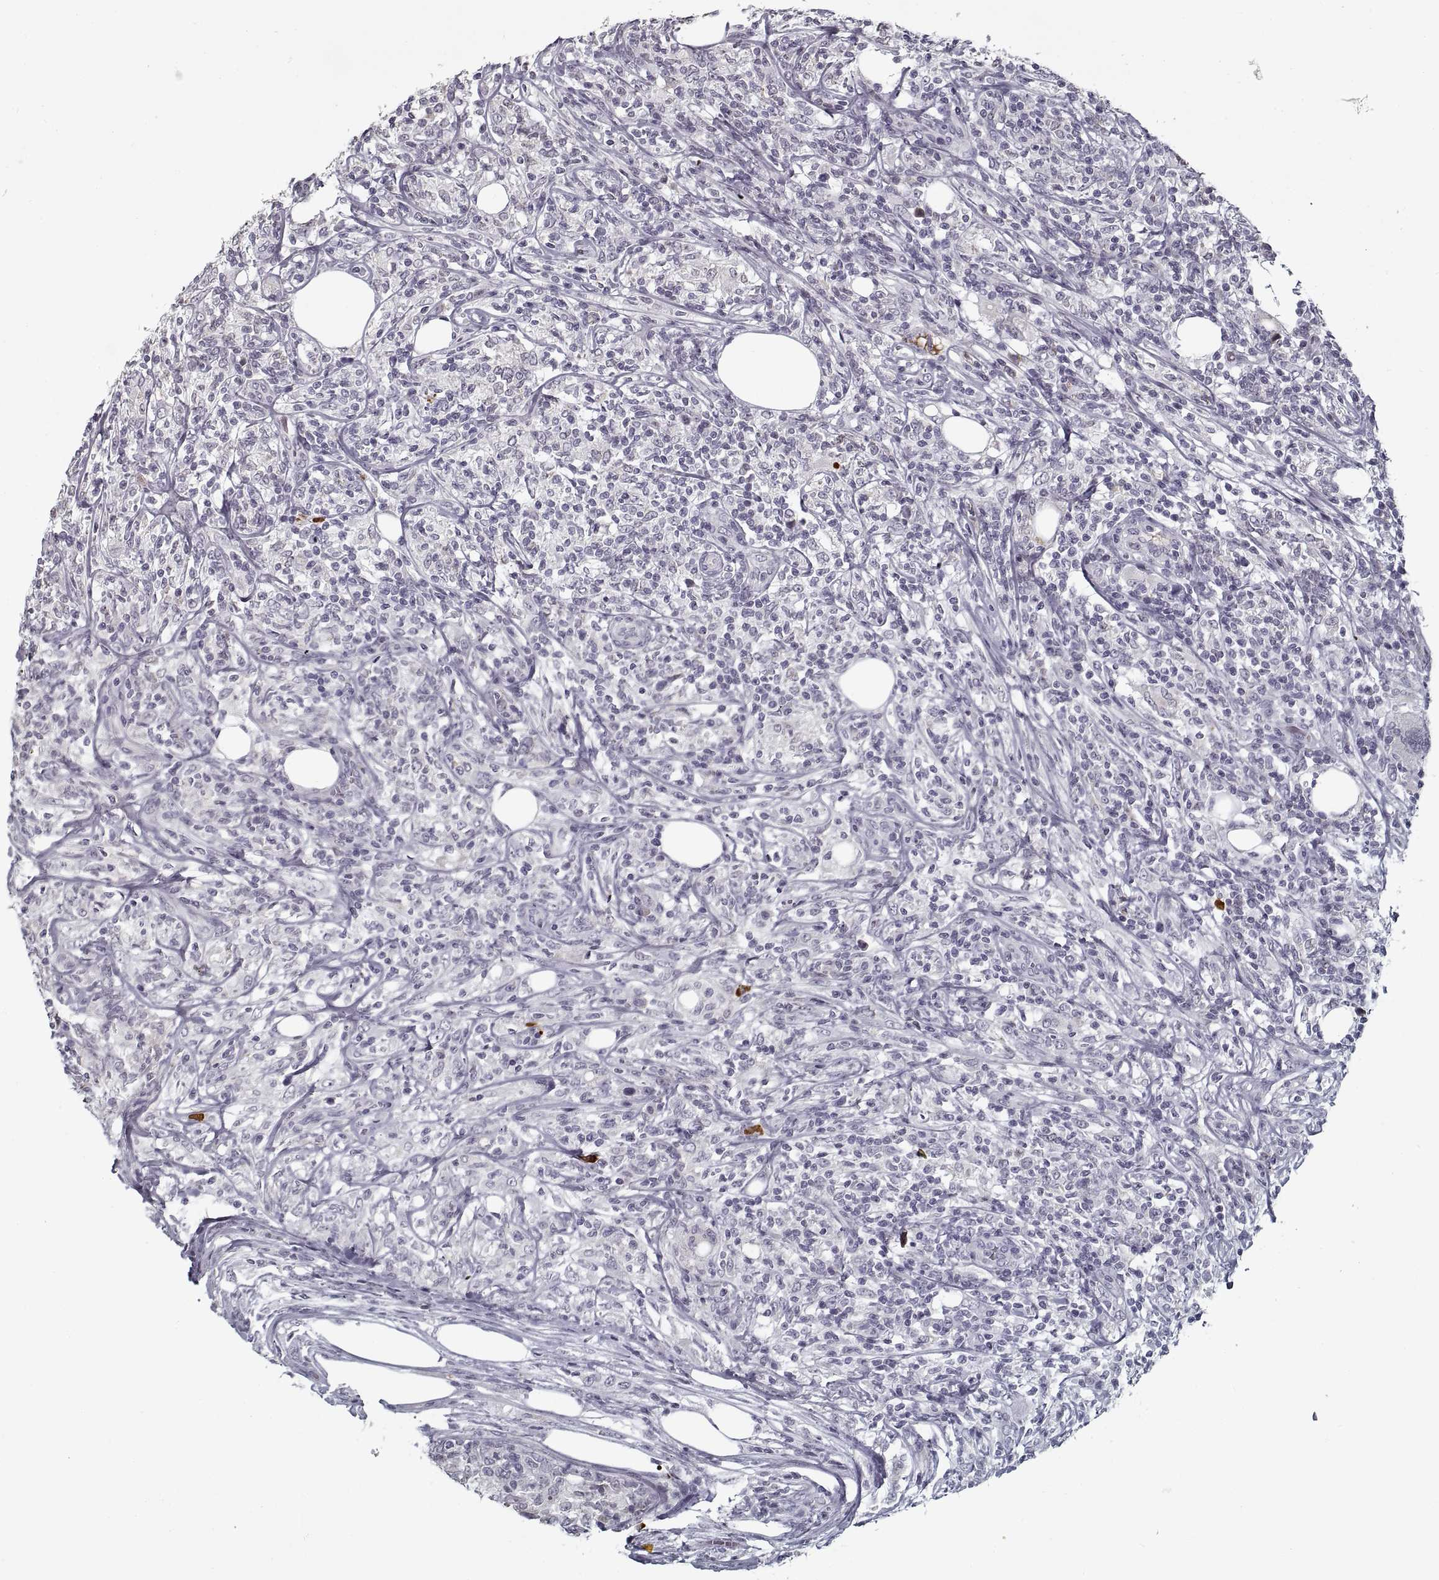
{"staining": {"intensity": "negative", "quantity": "none", "location": "none"}, "tissue": "lymphoma", "cell_type": "Tumor cells", "image_type": "cancer", "snomed": [{"axis": "morphology", "description": "Malignant lymphoma, non-Hodgkin's type, High grade"}, {"axis": "topography", "description": "Lymph node"}], "caption": "Protein analysis of high-grade malignant lymphoma, non-Hodgkin's type displays no significant expression in tumor cells.", "gene": "GAD2", "patient": {"sex": "female", "age": 84}}